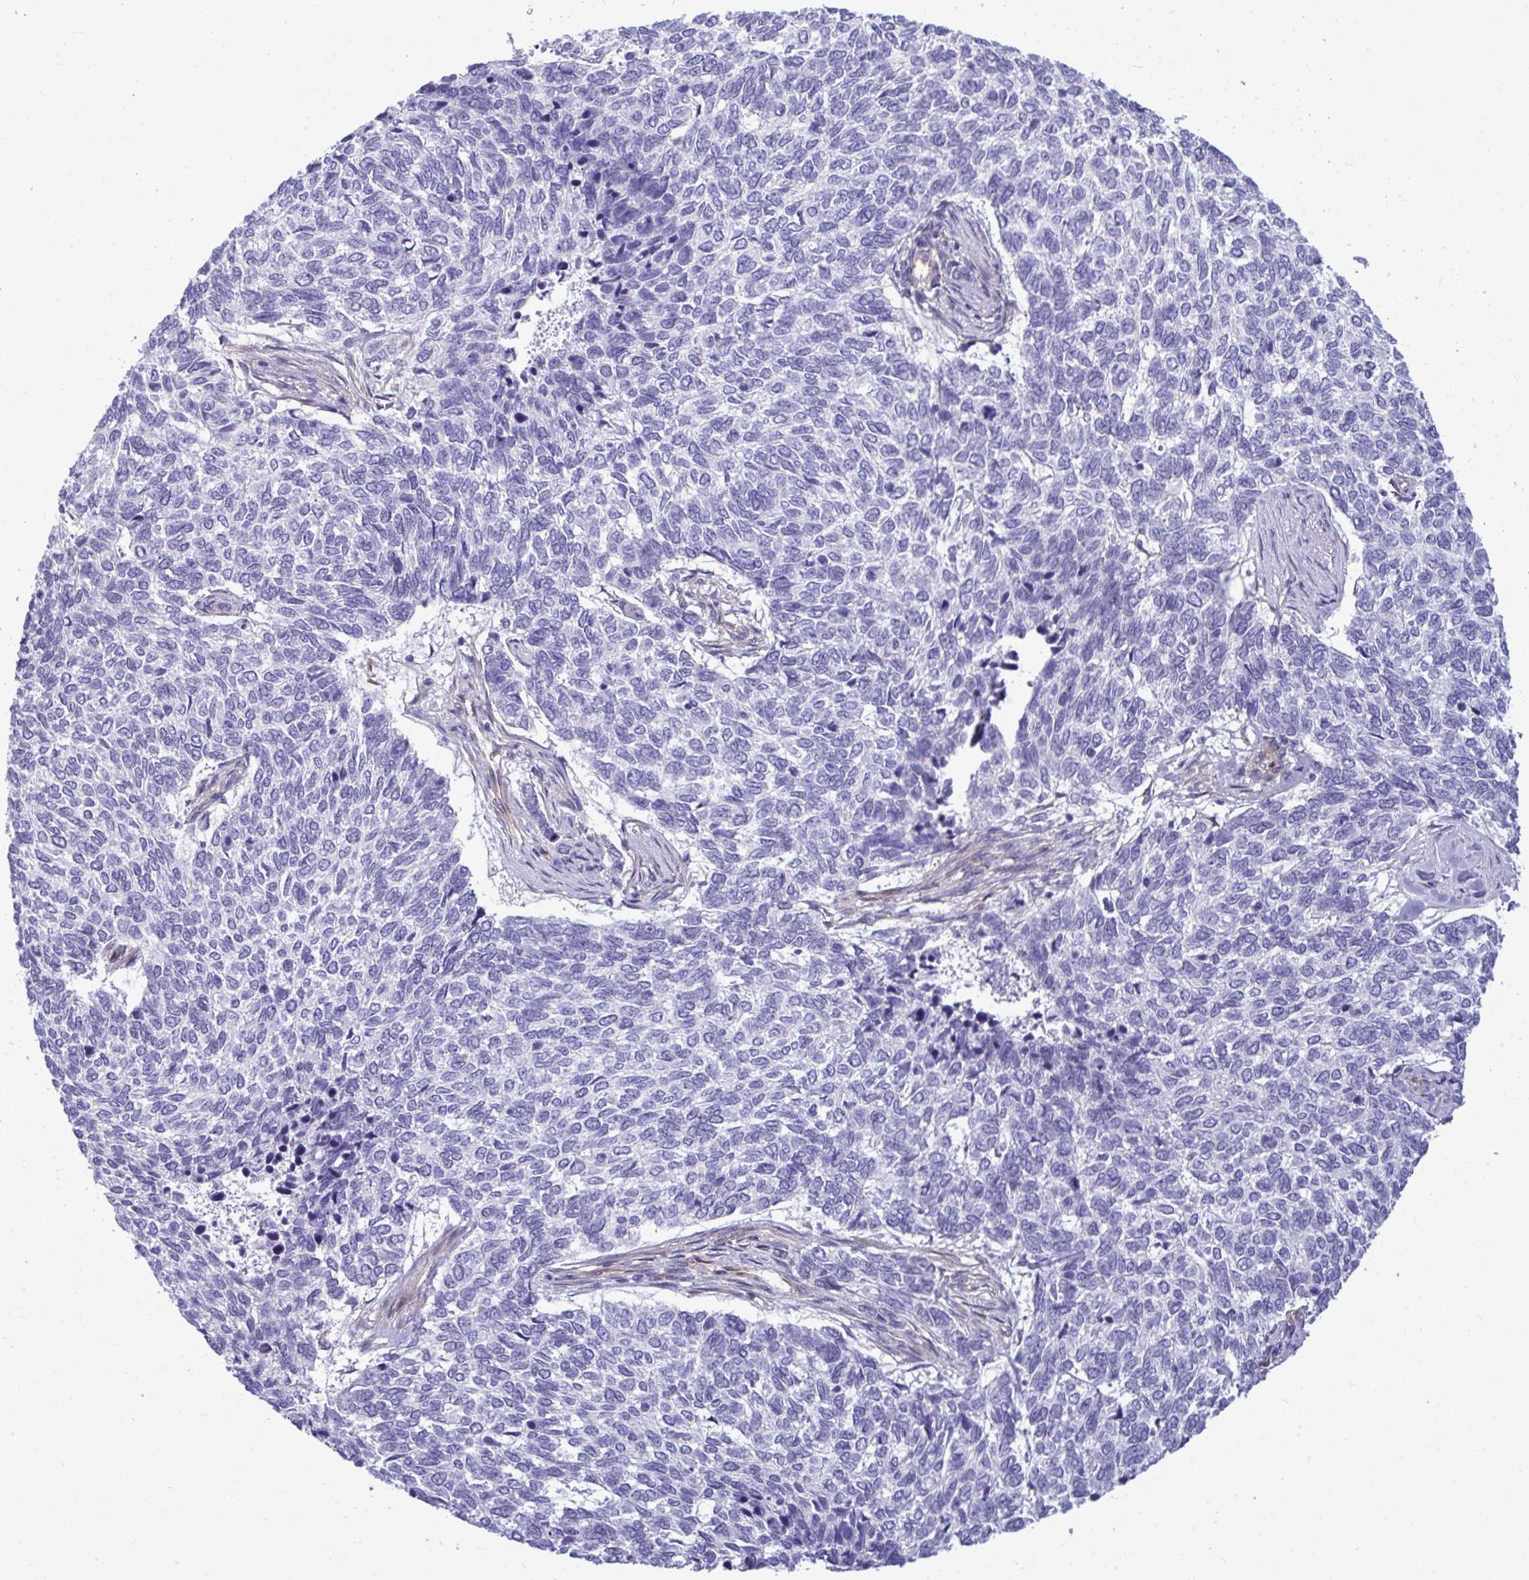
{"staining": {"intensity": "negative", "quantity": "none", "location": "none"}, "tissue": "skin cancer", "cell_type": "Tumor cells", "image_type": "cancer", "snomed": [{"axis": "morphology", "description": "Basal cell carcinoma"}, {"axis": "topography", "description": "Skin"}], "caption": "Tumor cells show no significant positivity in skin cancer.", "gene": "LIMS2", "patient": {"sex": "female", "age": 65}}